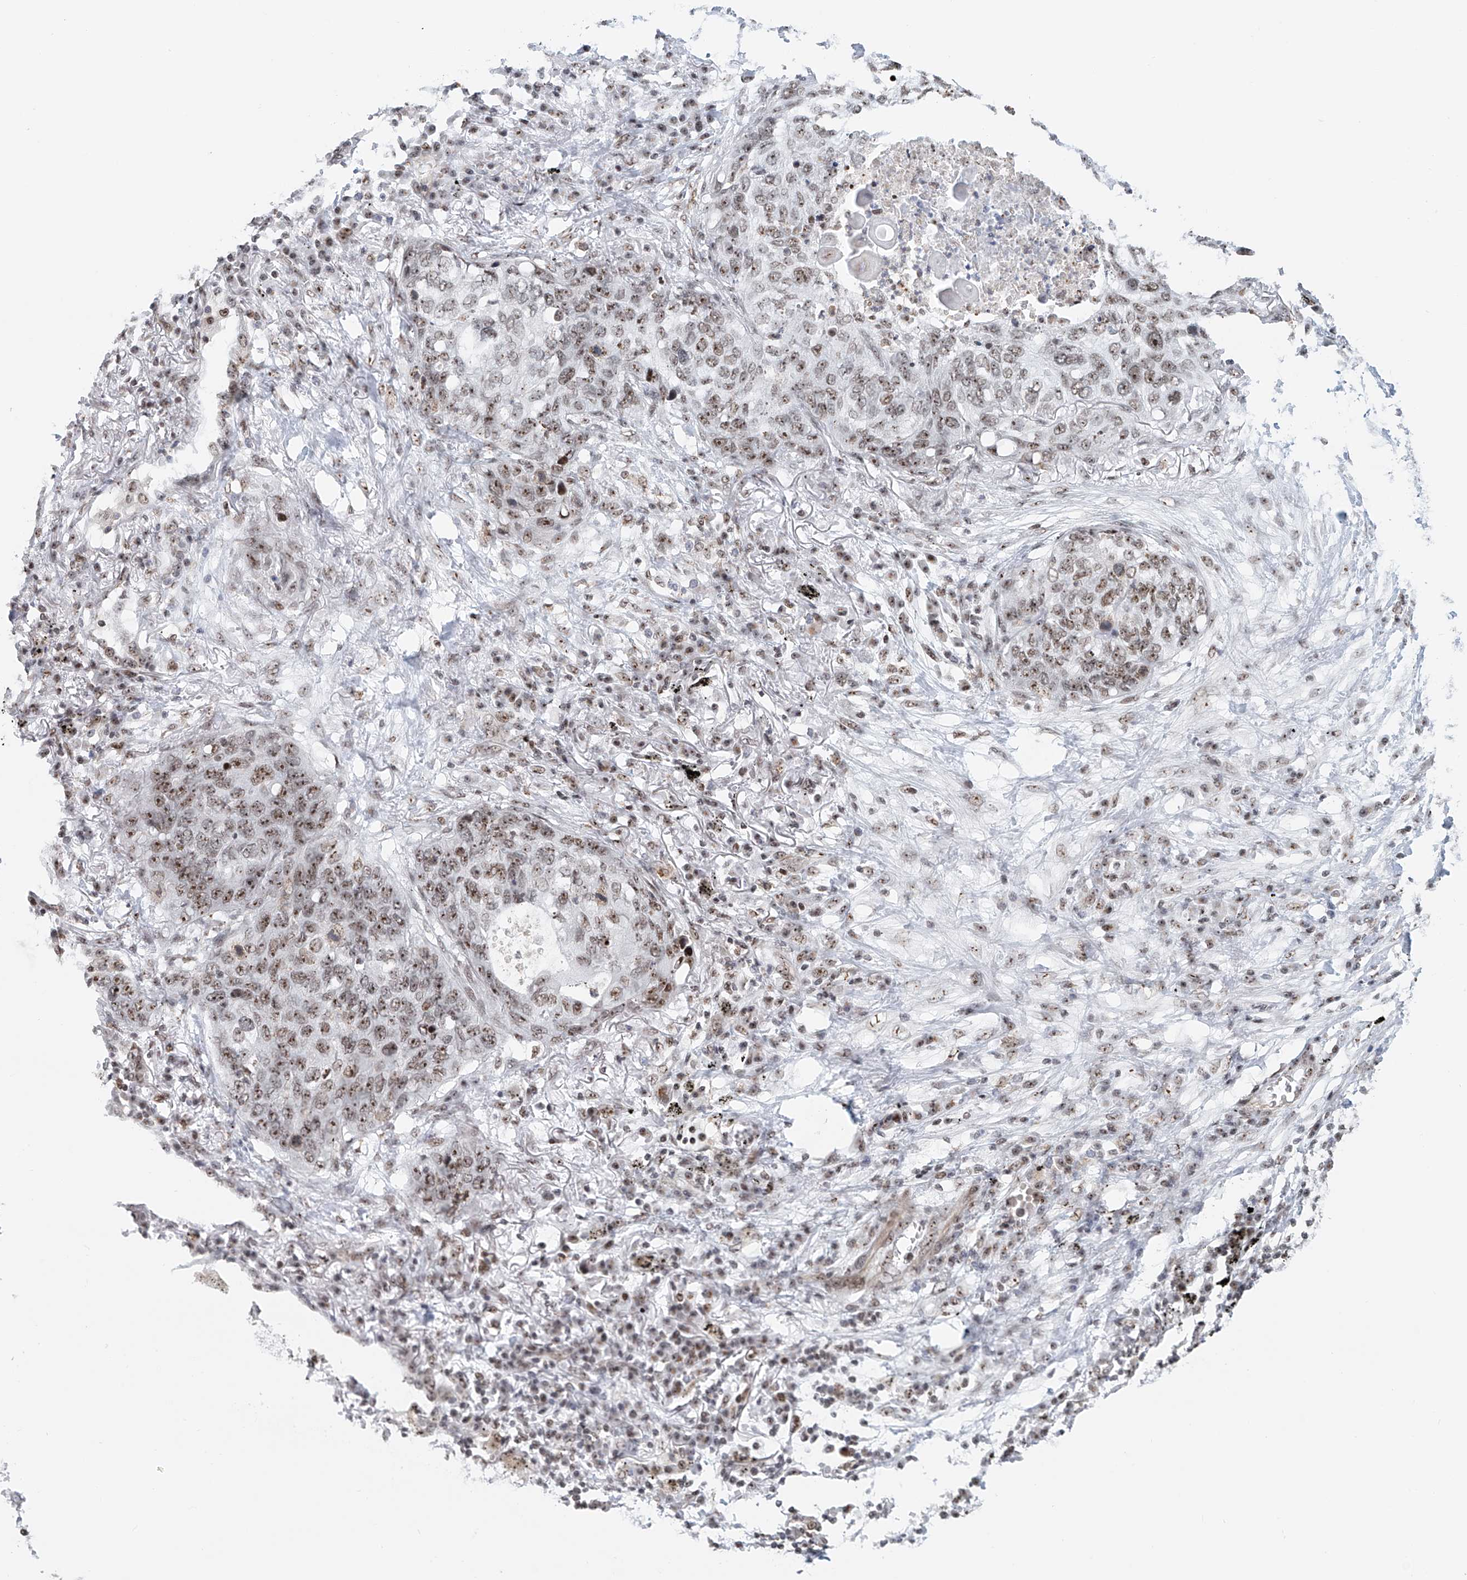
{"staining": {"intensity": "moderate", "quantity": ">75%", "location": "nuclear"}, "tissue": "lung cancer", "cell_type": "Tumor cells", "image_type": "cancer", "snomed": [{"axis": "morphology", "description": "Squamous cell carcinoma, NOS"}, {"axis": "topography", "description": "Lung"}], "caption": "Protein staining reveals moderate nuclear expression in approximately >75% of tumor cells in lung cancer (squamous cell carcinoma). The protein of interest is shown in brown color, while the nuclei are stained blue.", "gene": "PRUNE2", "patient": {"sex": "female", "age": 63}}